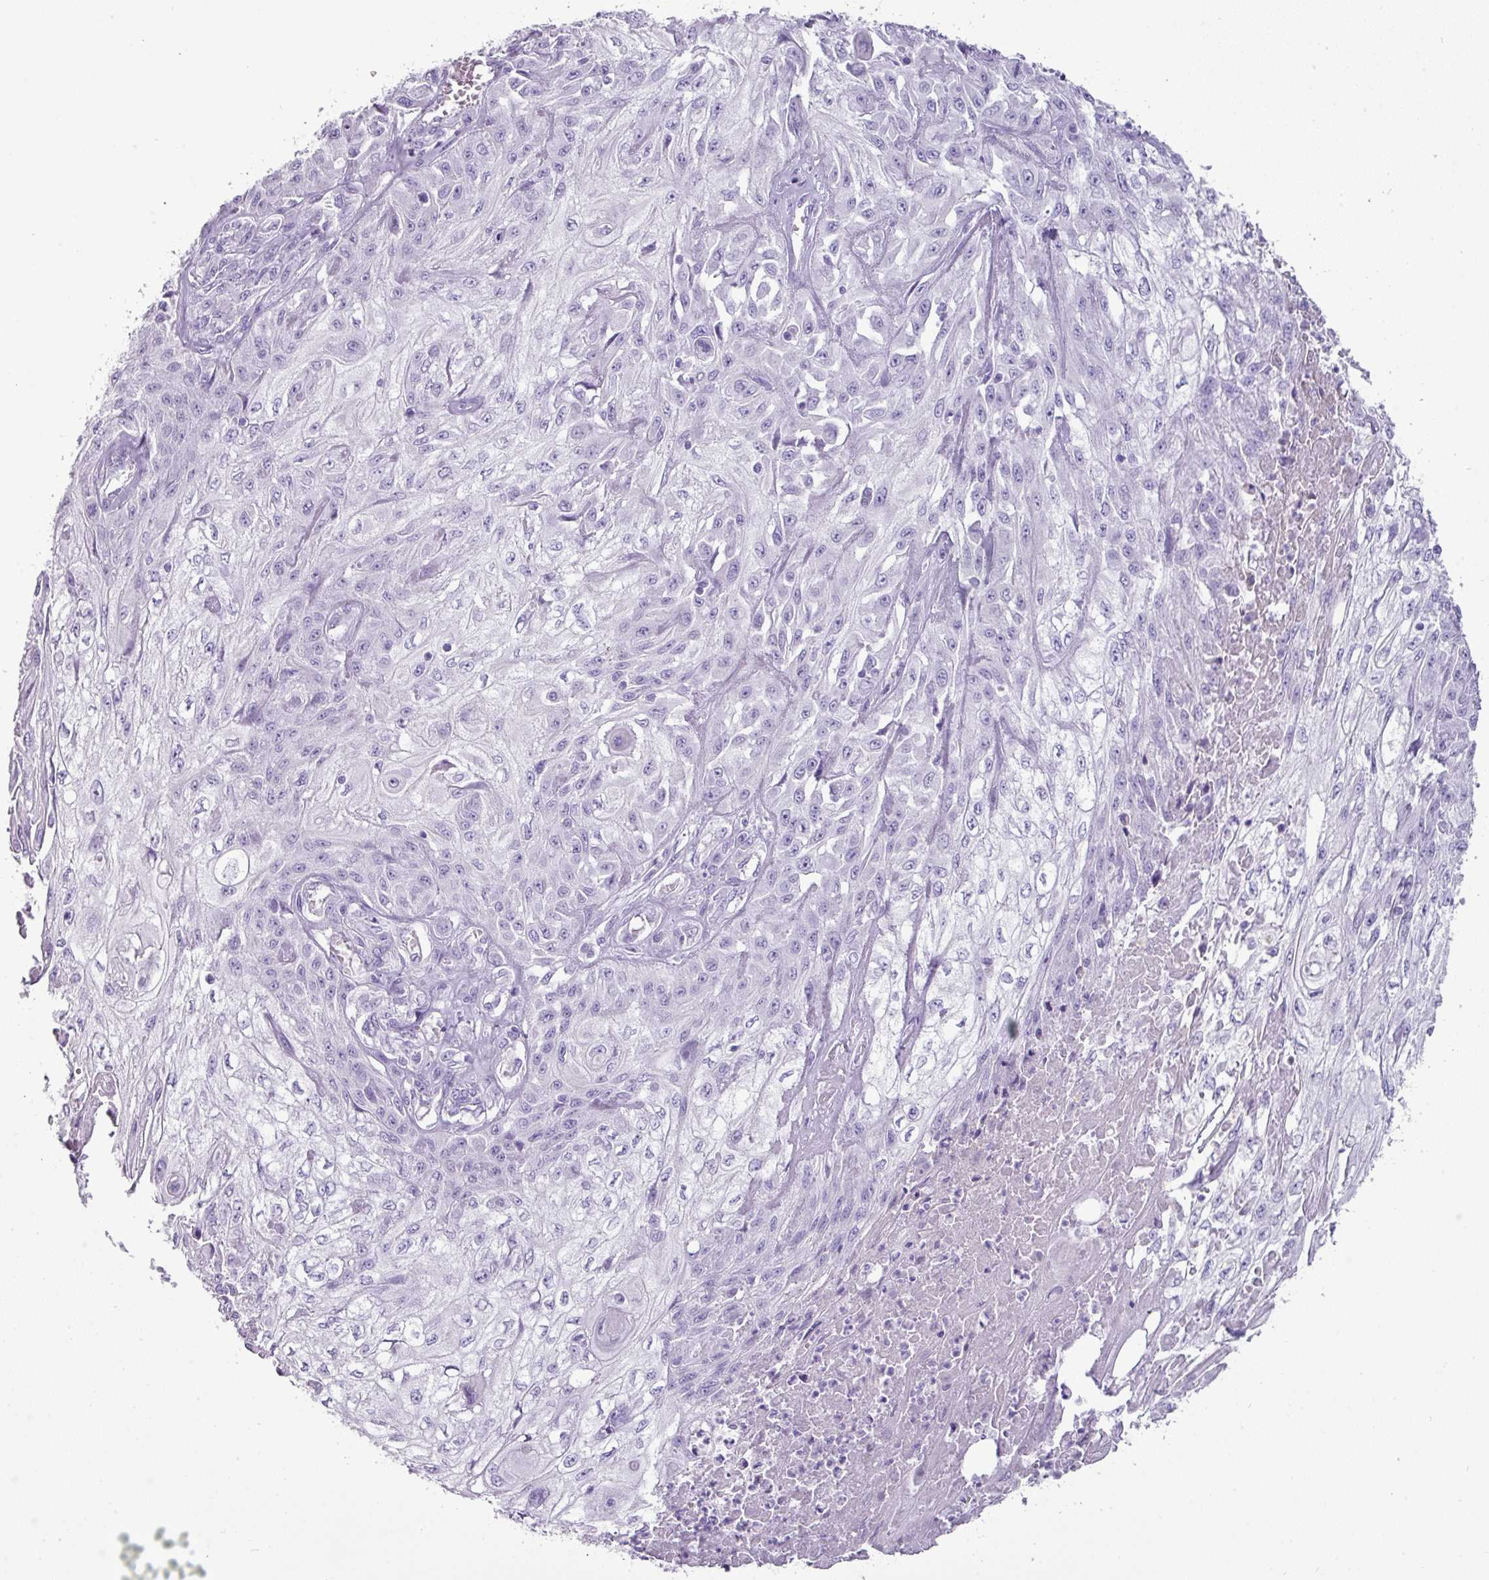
{"staining": {"intensity": "negative", "quantity": "none", "location": "none"}, "tissue": "skin cancer", "cell_type": "Tumor cells", "image_type": "cancer", "snomed": [{"axis": "morphology", "description": "Squamous cell carcinoma, NOS"}, {"axis": "morphology", "description": "Squamous cell carcinoma, metastatic, NOS"}, {"axis": "topography", "description": "Skin"}, {"axis": "topography", "description": "Lymph node"}], "caption": "Tumor cells show no significant expression in skin cancer (metastatic squamous cell carcinoma).", "gene": "GSTA3", "patient": {"sex": "male", "age": 75}}